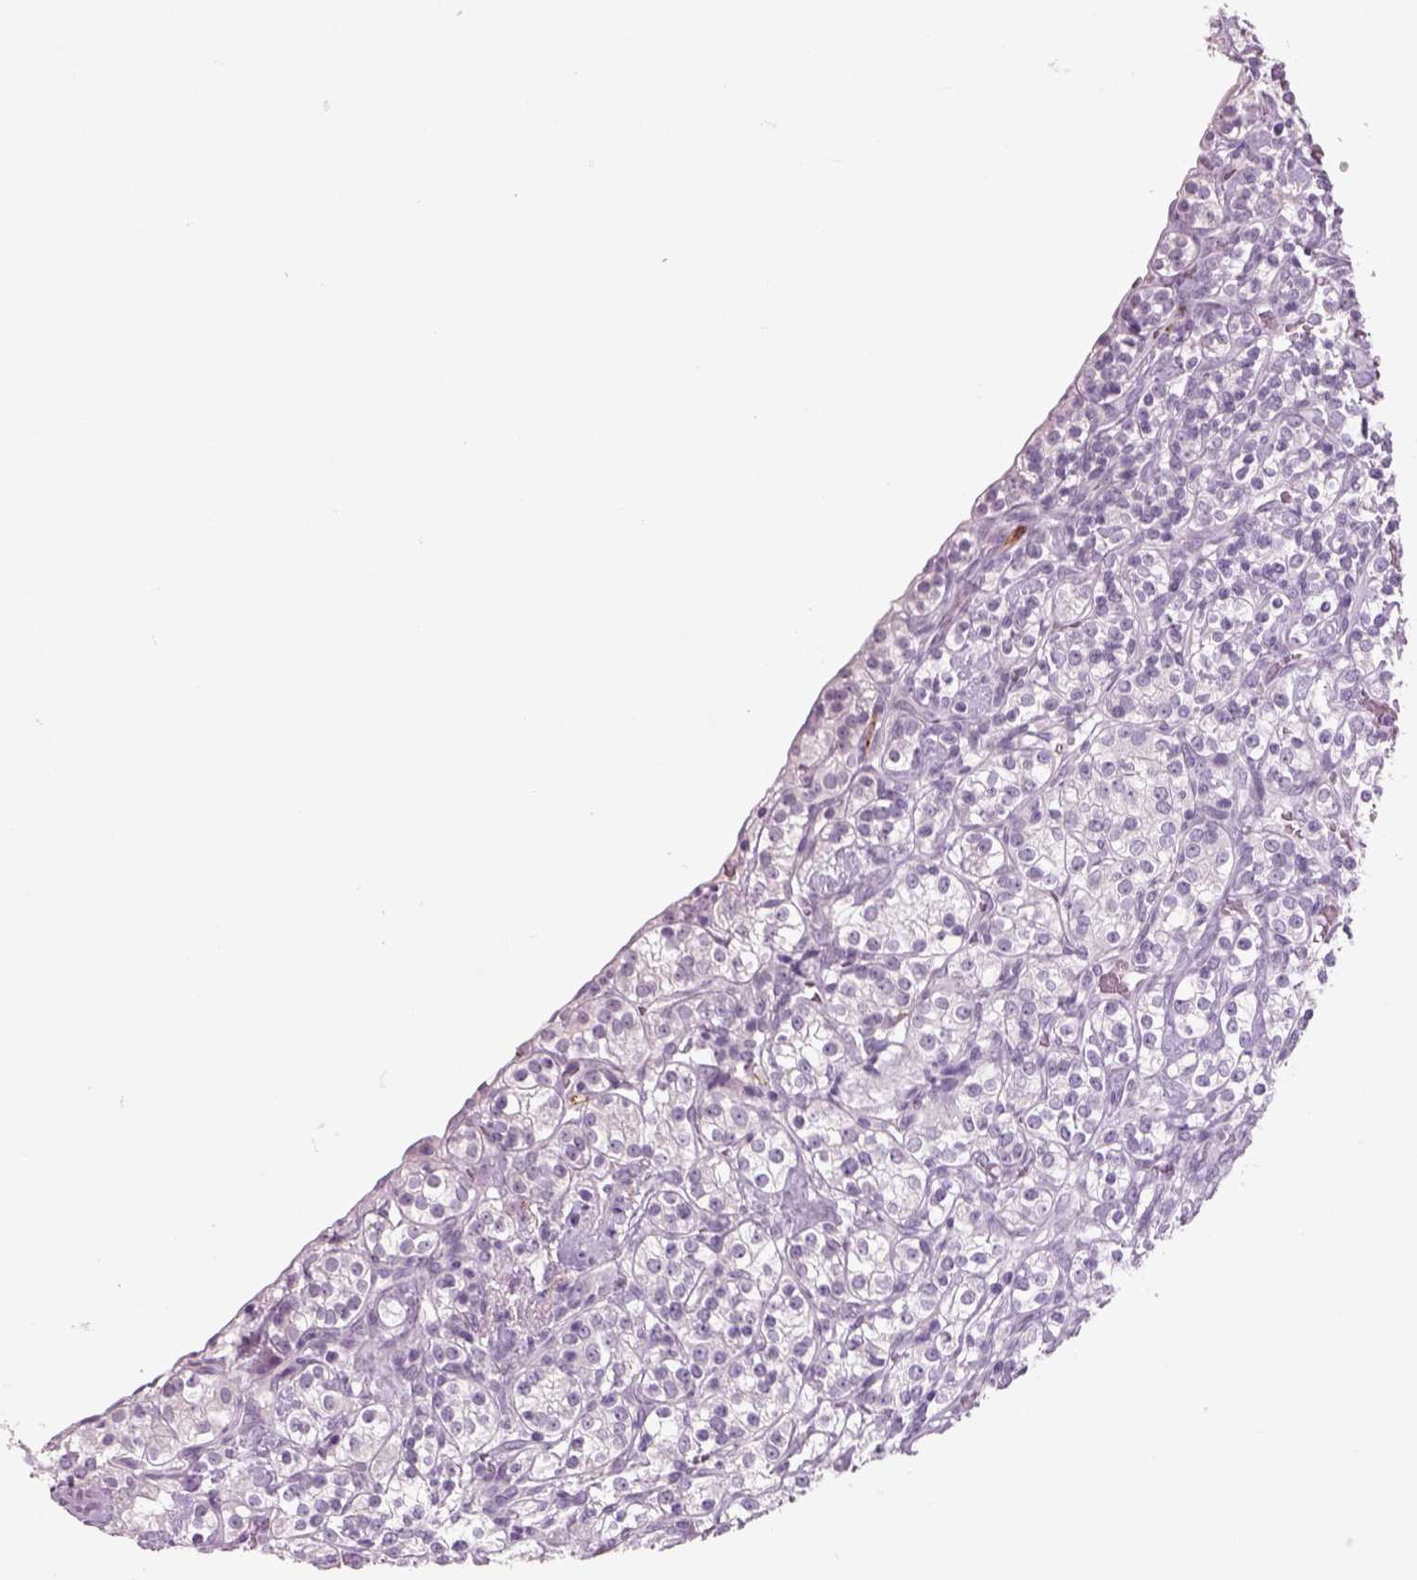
{"staining": {"intensity": "negative", "quantity": "none", "location": "none"}, "tissue": "renal cancer", "cell_type": "Tumor cells", "image_type": "cancer", "snomed": [{"axis": "morphology", "description": "Adenocarcinoma, NOS"}, {"axis": "topography", "description": "Kidney"}], "caption": "Renal adenocarcinoma was stained to show a protein in brown. There is no significant positivity in tumor cells.", "gene": "SLC6A2", "patient": {"sex": "male", "age": 77}}